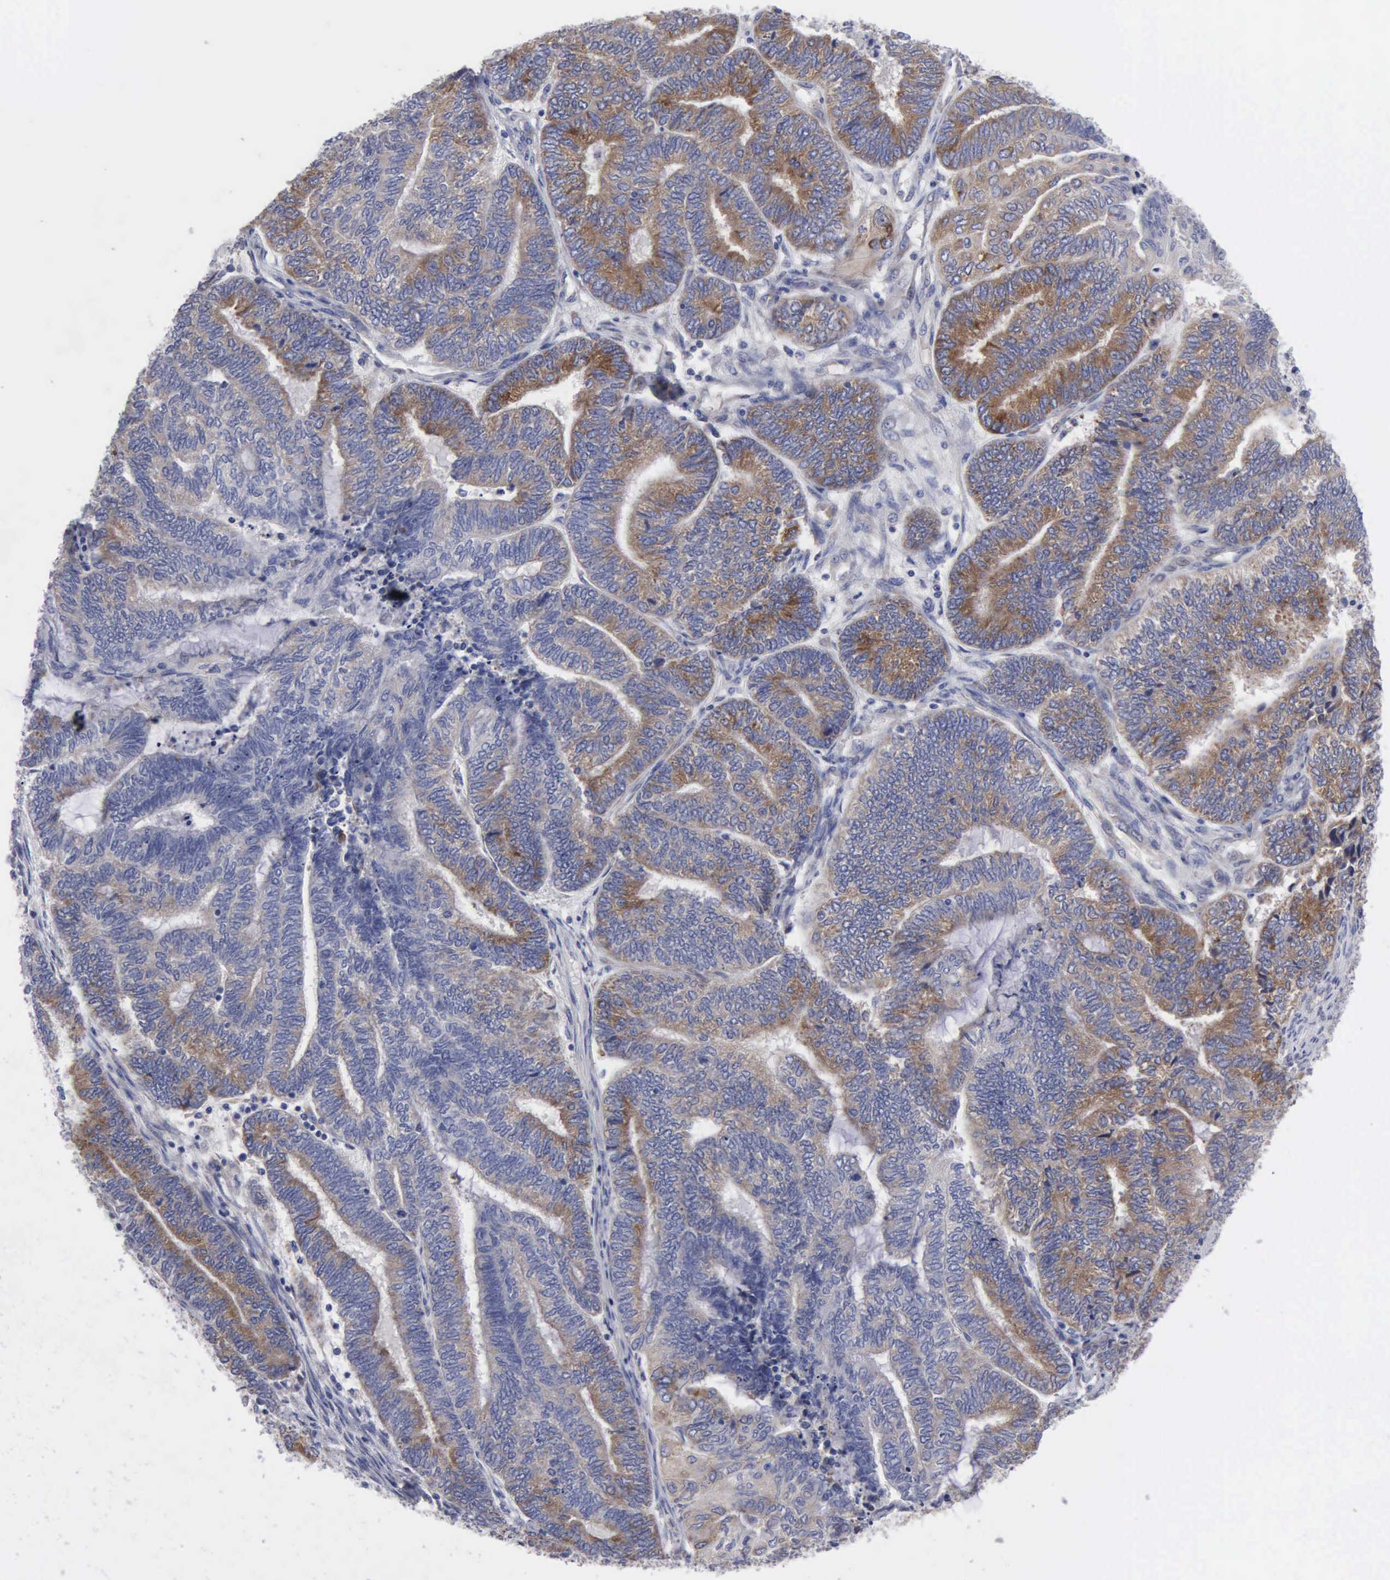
{"staining": {"intensity": "moderate", "quantity": "25%-75%", "location": "cytoplasmic/membranous"}, "tissue": "endometrial cancer", "cell_type": "Tumor cells", "image_type": "cancer", "snomed": [{"axis": "morphology", "description": "Adenocarcinoma, NOS"}, {"axis": "topography", "description": "Uterus"}, {"axis": "topography", "description": "Endometrium"}], "caption": "This image demonstrates adenocarcinoma (endometrial) stained with immunohistochemistry to label a protein in brown. The cytoplasmic/membranous of tumor cells show moderate positivity for the protein. Nuclei are counter-stained blue.", "gene": "TXLNG", "patient": {"sex": "female", "age": 70}}